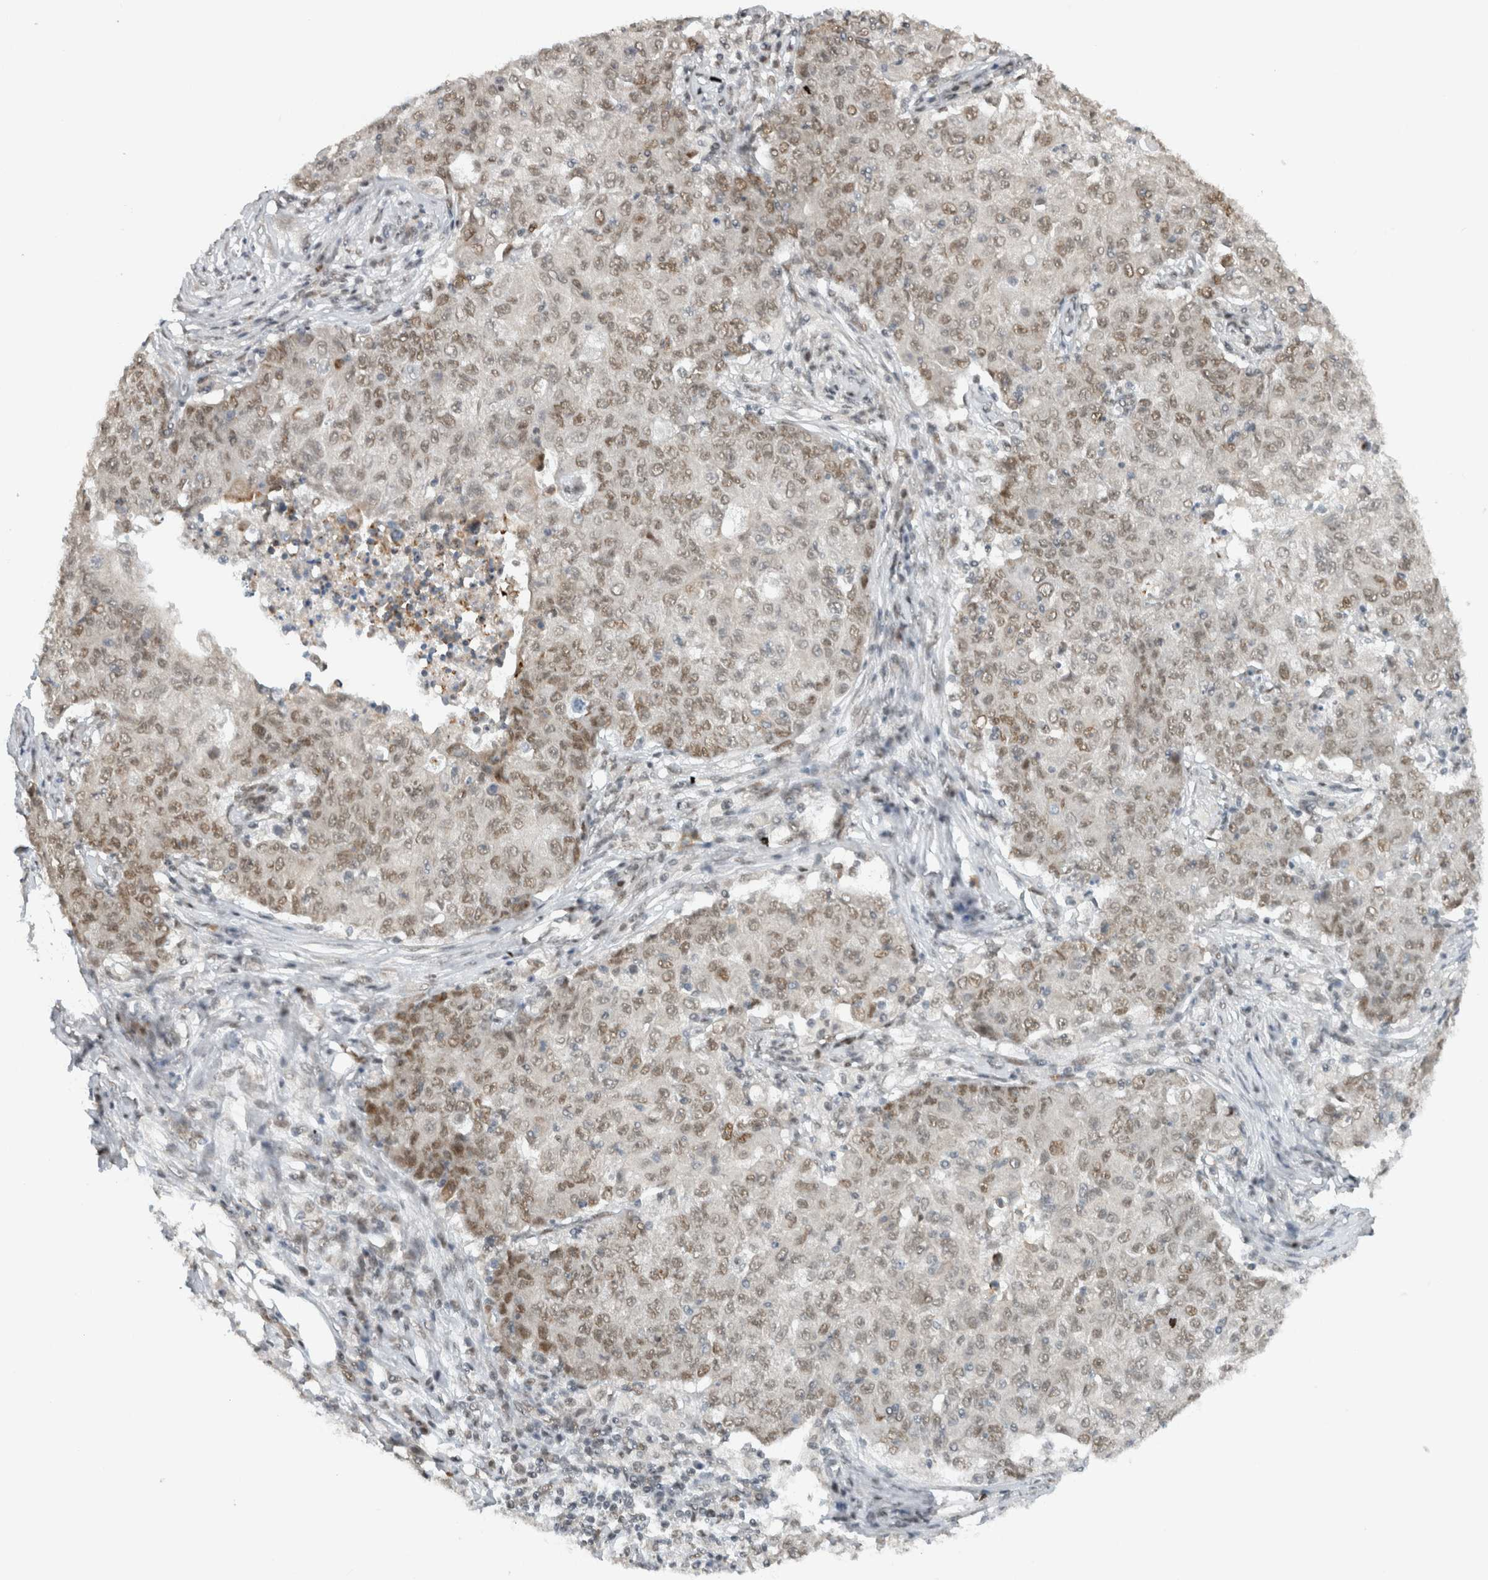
{"staining": {"intensity": "weak", "quantity": ">75%", "location": "nuclear"}, "tissue": "ovarian cancer", "cell_type": "Tumor cells", "image_type": "cancer", "snomed": [{"axis": "morphology", "description": "Carcinoma, endometroid"}, {"axis": "topography", "description": "Ovary"}], "caption": "Protein expression analysis of ovarian cancer exhibits weak nuclear positivity in about >75% of tumor cells.", "gene": "HNRNPR", "patient": {"sex": "female", "age": 42}}